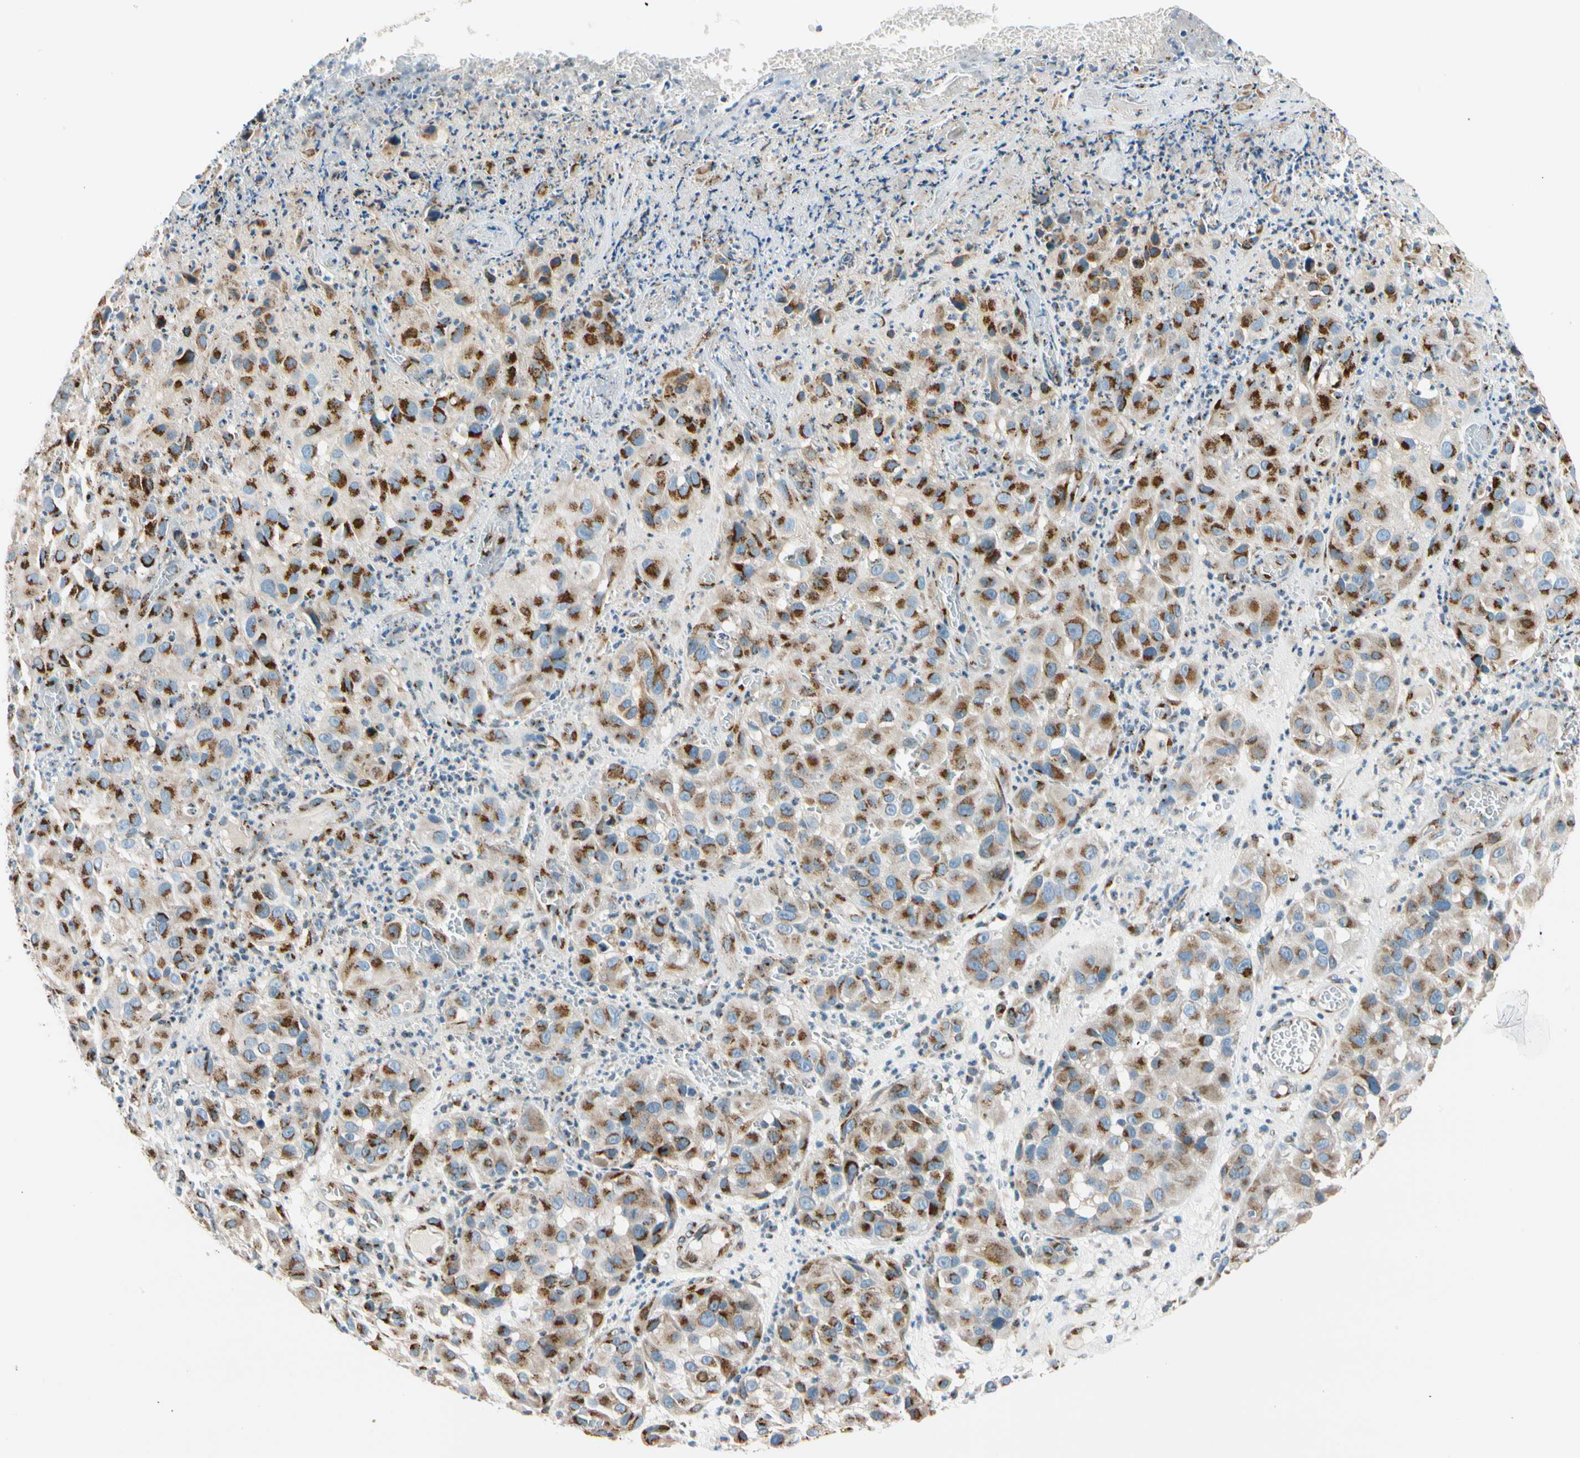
{"staining": {"intensity": "strong", "quantity": ">75%", "location": "cytoplasmic/membranous"}, "tissue": "melanoma", "cell_type": "Tumor cells", "image_type": "cancer", "snomed": [{"axis": "morphology", "description": "Malignant melanoma, NOS"}, {"axis": "topography", "description": "Skin"}], "caption": "Malignant melanoma was stained to show a protein in brown. There is high levels of strong cytoplasmic/membranous staining in about >75% of tumor cells. The staining was performed using DAB to visualize the protein expression in brown, while the nuclei were stained in blue with hematoxylin (Magnification: 20x).", "gene": "NUCB1", "patient": {"sex": "female", "age": 21}}